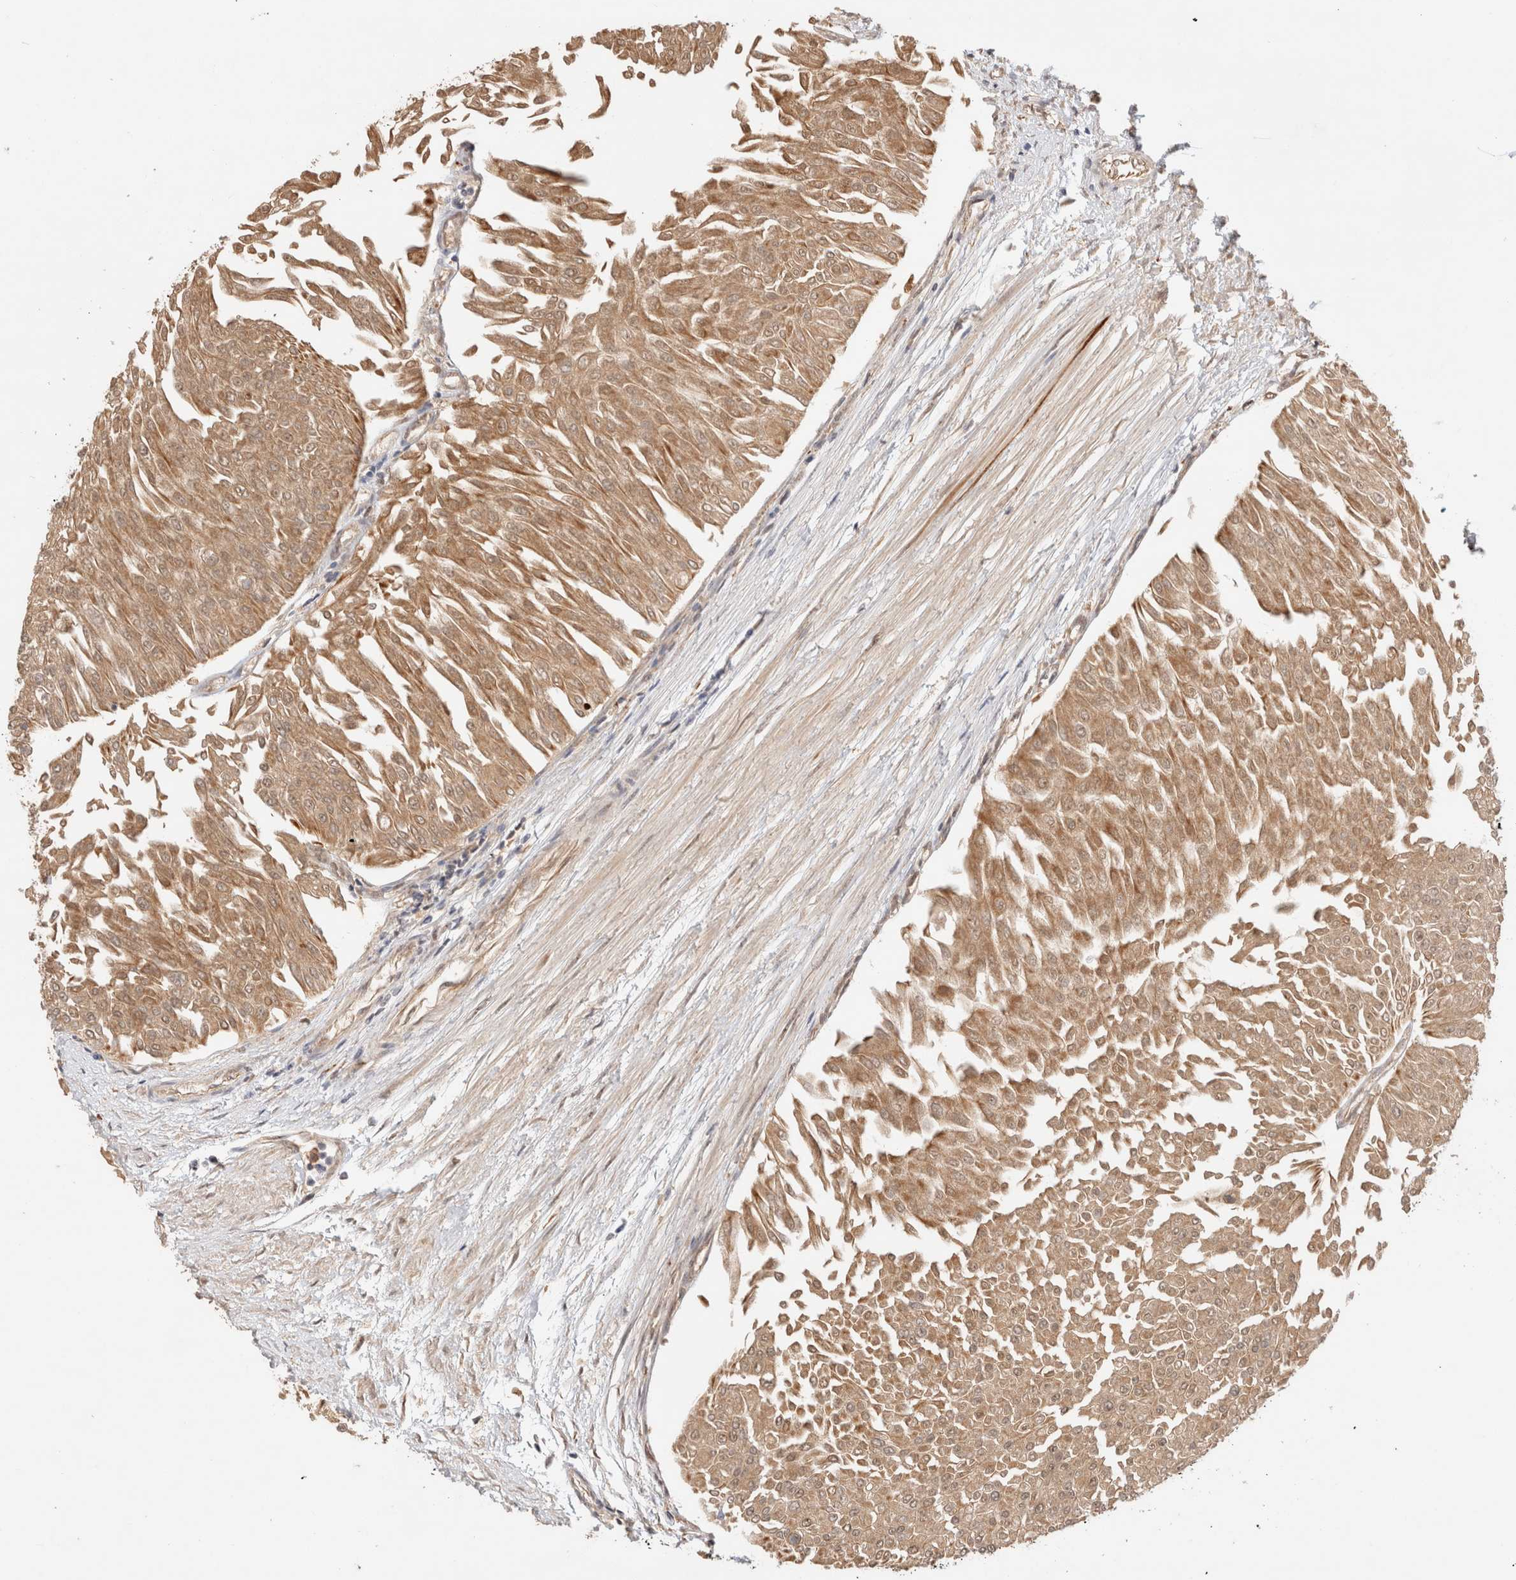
{"staining": {"intensity": "moderate", "quantity": ">75%", "location": "cytoplasmic/membranous"}, "tissue": "urothelial cancer", "cell_type": "Tumor cells", "image_type": "cancer", "snomed": [{"axis": "morphology", "description": "Urothelial carcinoma, Low grade"}, {"axis": "topography", "description": "Urinary bladder"}], "caption": "Urothelial cancer was stained to show a protein in brown. There is medium levels of moderate cytoplasmic/membranous positivity in about >75% of tumor cells.", "gene": "MPHOSPH6", "patient": {"sex": "male", "age": 67}}